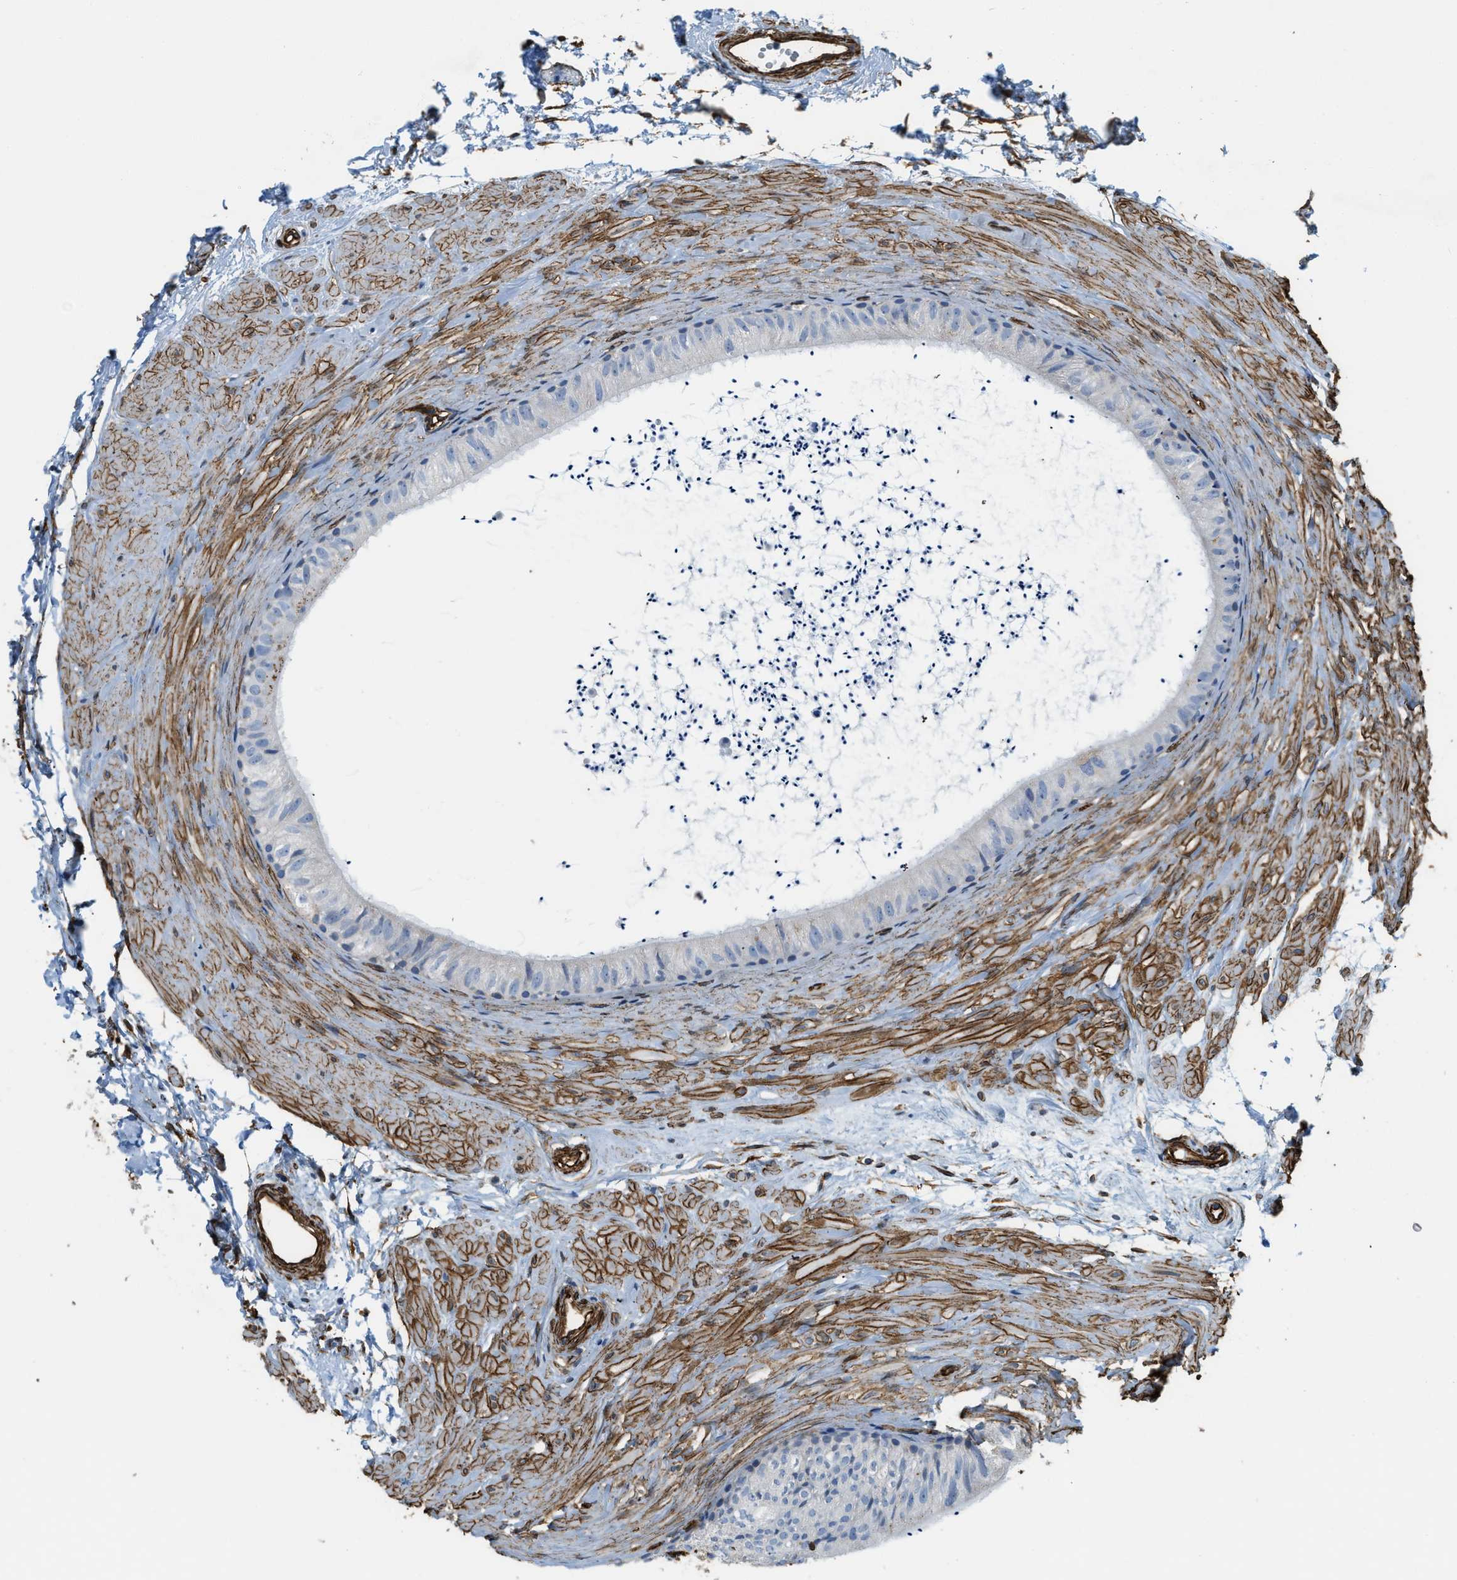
{"staining": {"intensity": "negative", "quantity": "none", "location": "none"}, "tissue": "epididymis", "cell_type": "Glandular cells", "image_type": "normal", "snomed": [{"axis": "morphology", "description": "Normal tissue, NOS"}, {"axis": "topography", "description": "Epididymis"}], "caption": "This is an immunohistochemistry (IHC) image of normal human epididymis. There is no staining in glandular cells.", "gene": "TMEM43", "patient": {"sex": "male", "age": 56}}